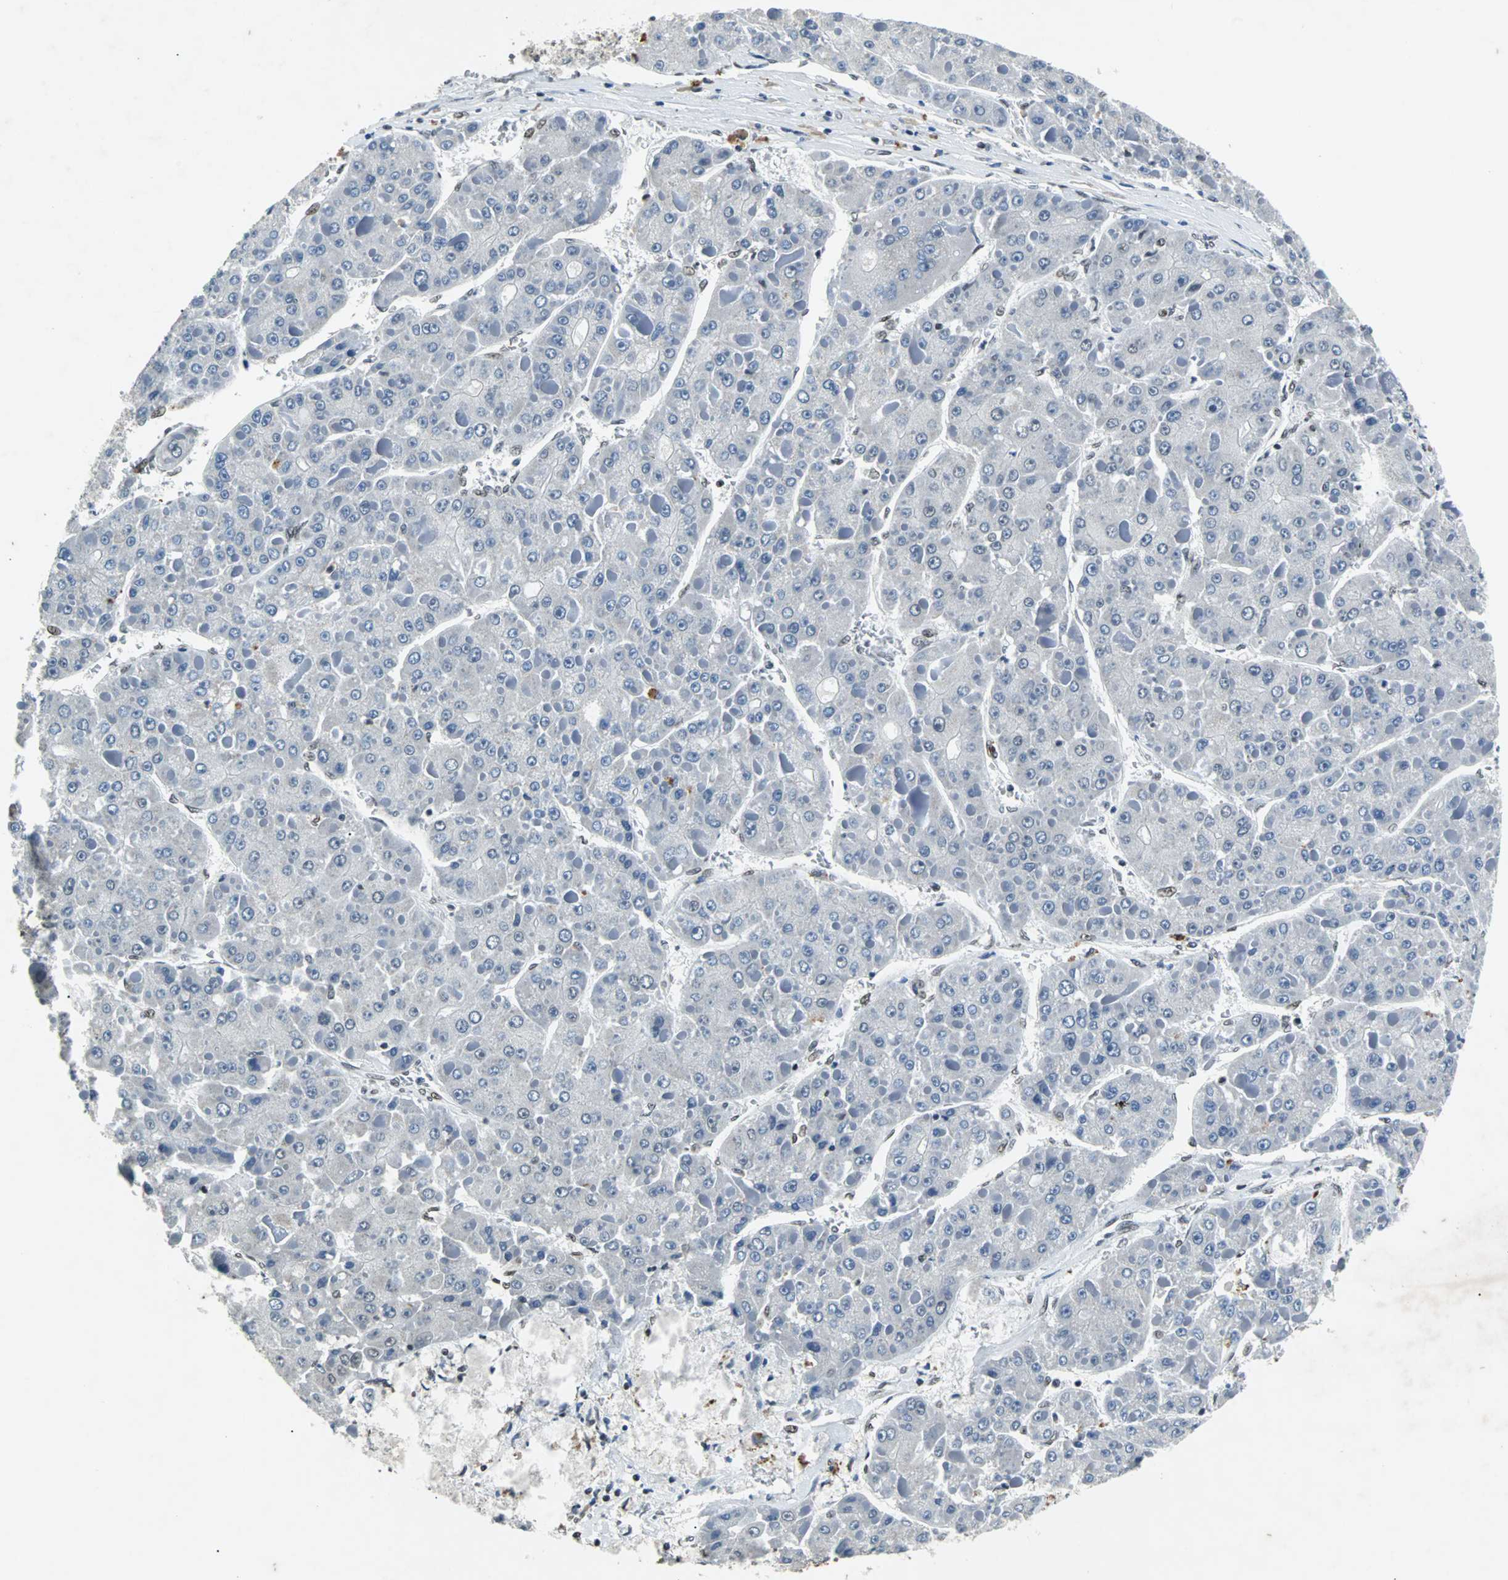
{"staining": {"intensity": "negative", "quantity": "none", "location": "none"}, "tissue": "liver cancer", "cell_type": "Tumor cells", "image_type": "cancer", "snomed": [{"axis": "morphology", "description": "Carcinoma, Hepatocellular, NOS"}, {"axis": "topography", "description": "Liver"}], "caption": "There is no significant expression in tumor cells of hepatocellular carcinoma (liver). Brightfield microscopy of immunohistochemistry stained with DAB (brown) and hematoxylin (blue), captured at high magnification.", "gene": "GATAD2A", "patient": {"sex": "female", "age": 73}}